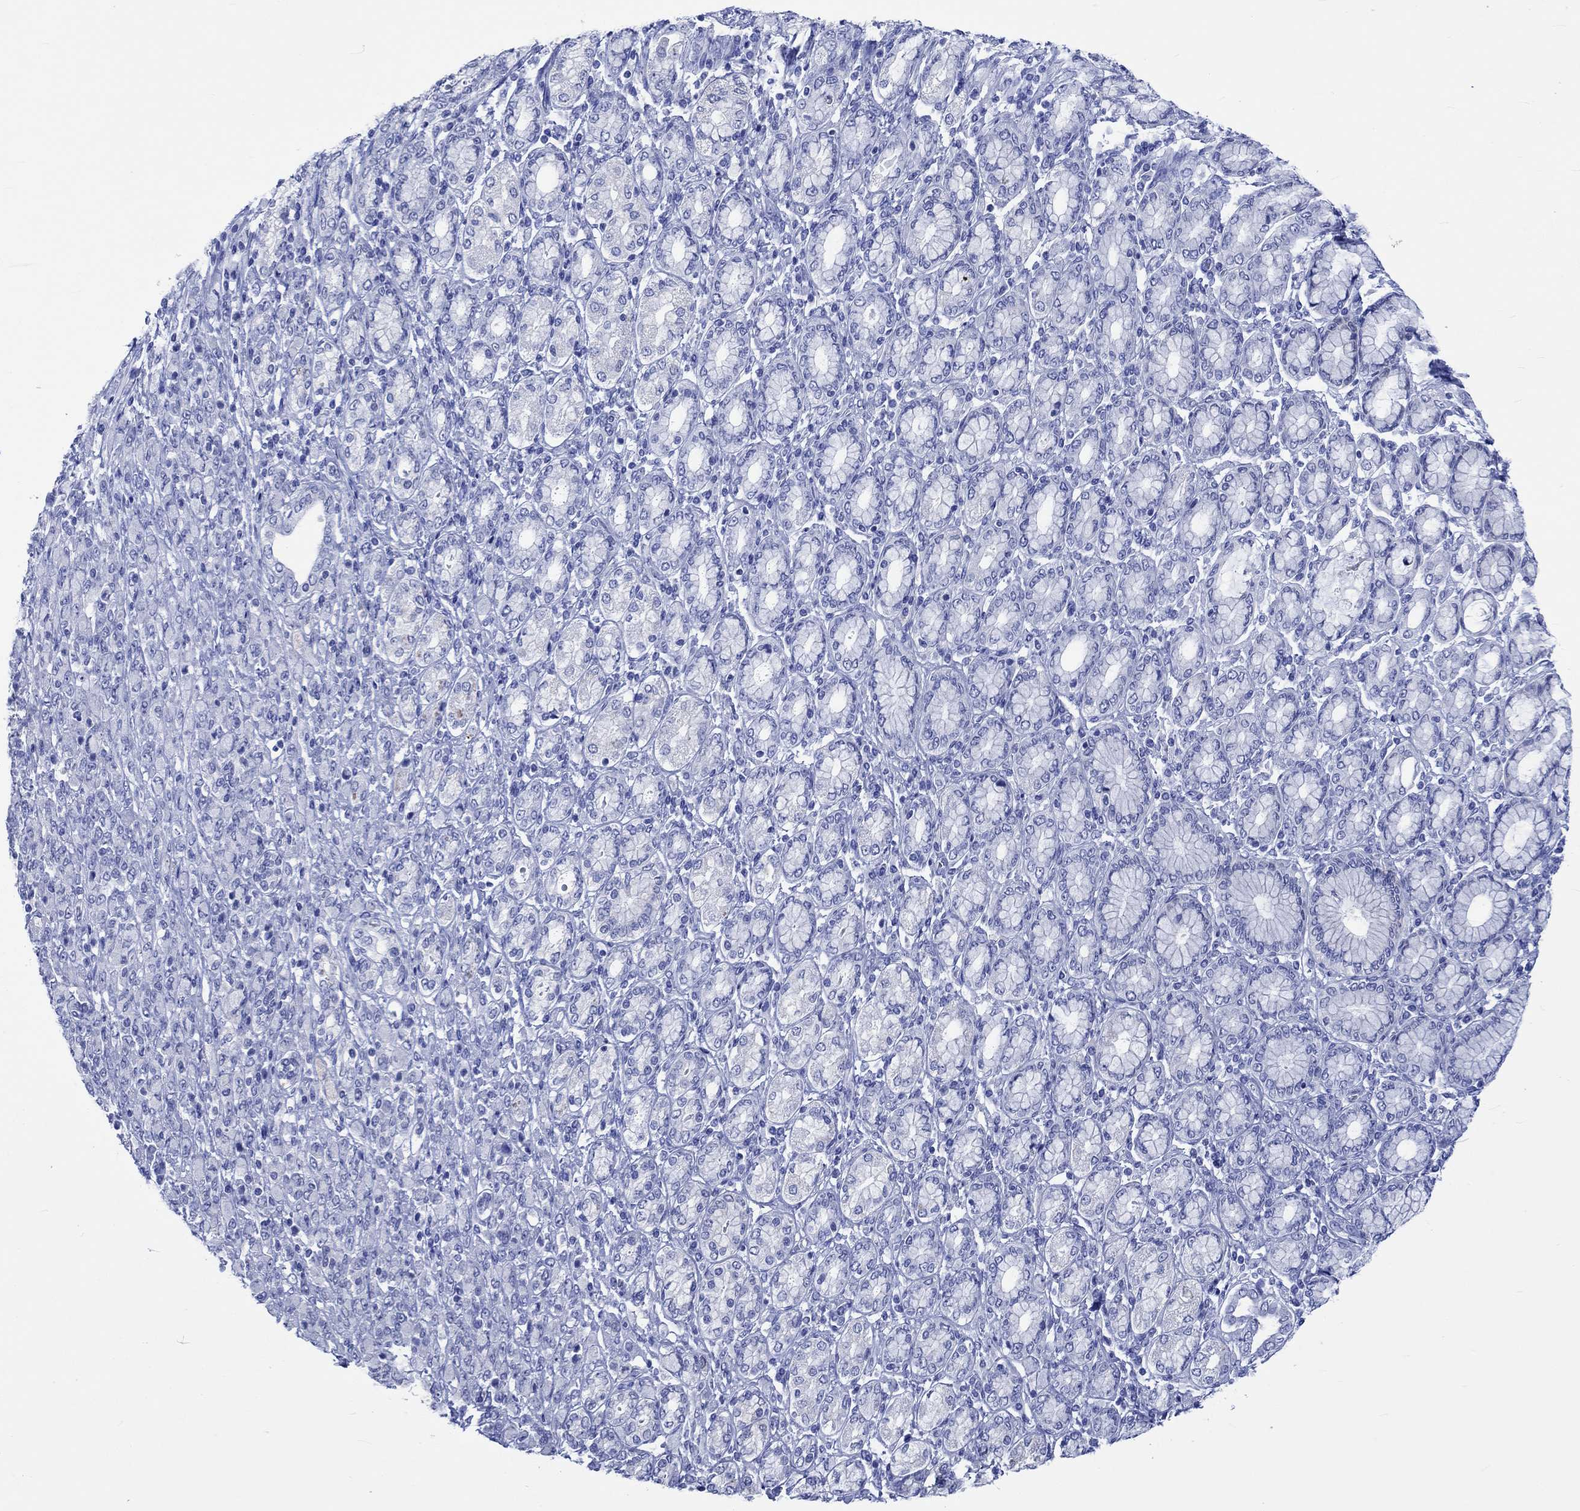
{"staining": {"intensity": "negative", "quantity": "none", "location": "none"}, "tissue": "stomach cancer", "cell_type": "Tumor cells", "image_type": "cancer", "snomed": [{"axis": "morphology", "description": "Normal tissue, NOS"}, {"axis": "morphology", "description": "Adenocarcinoma, NOS"}, {"axis": "topography", "description": "Stomach"}], "caption": "Protein analysis of stomach adenocarcinoma reveals no significant positivity in tumor cells.", "gene": "KLHL33", "patient": {"sex": "female", "age": 79}}